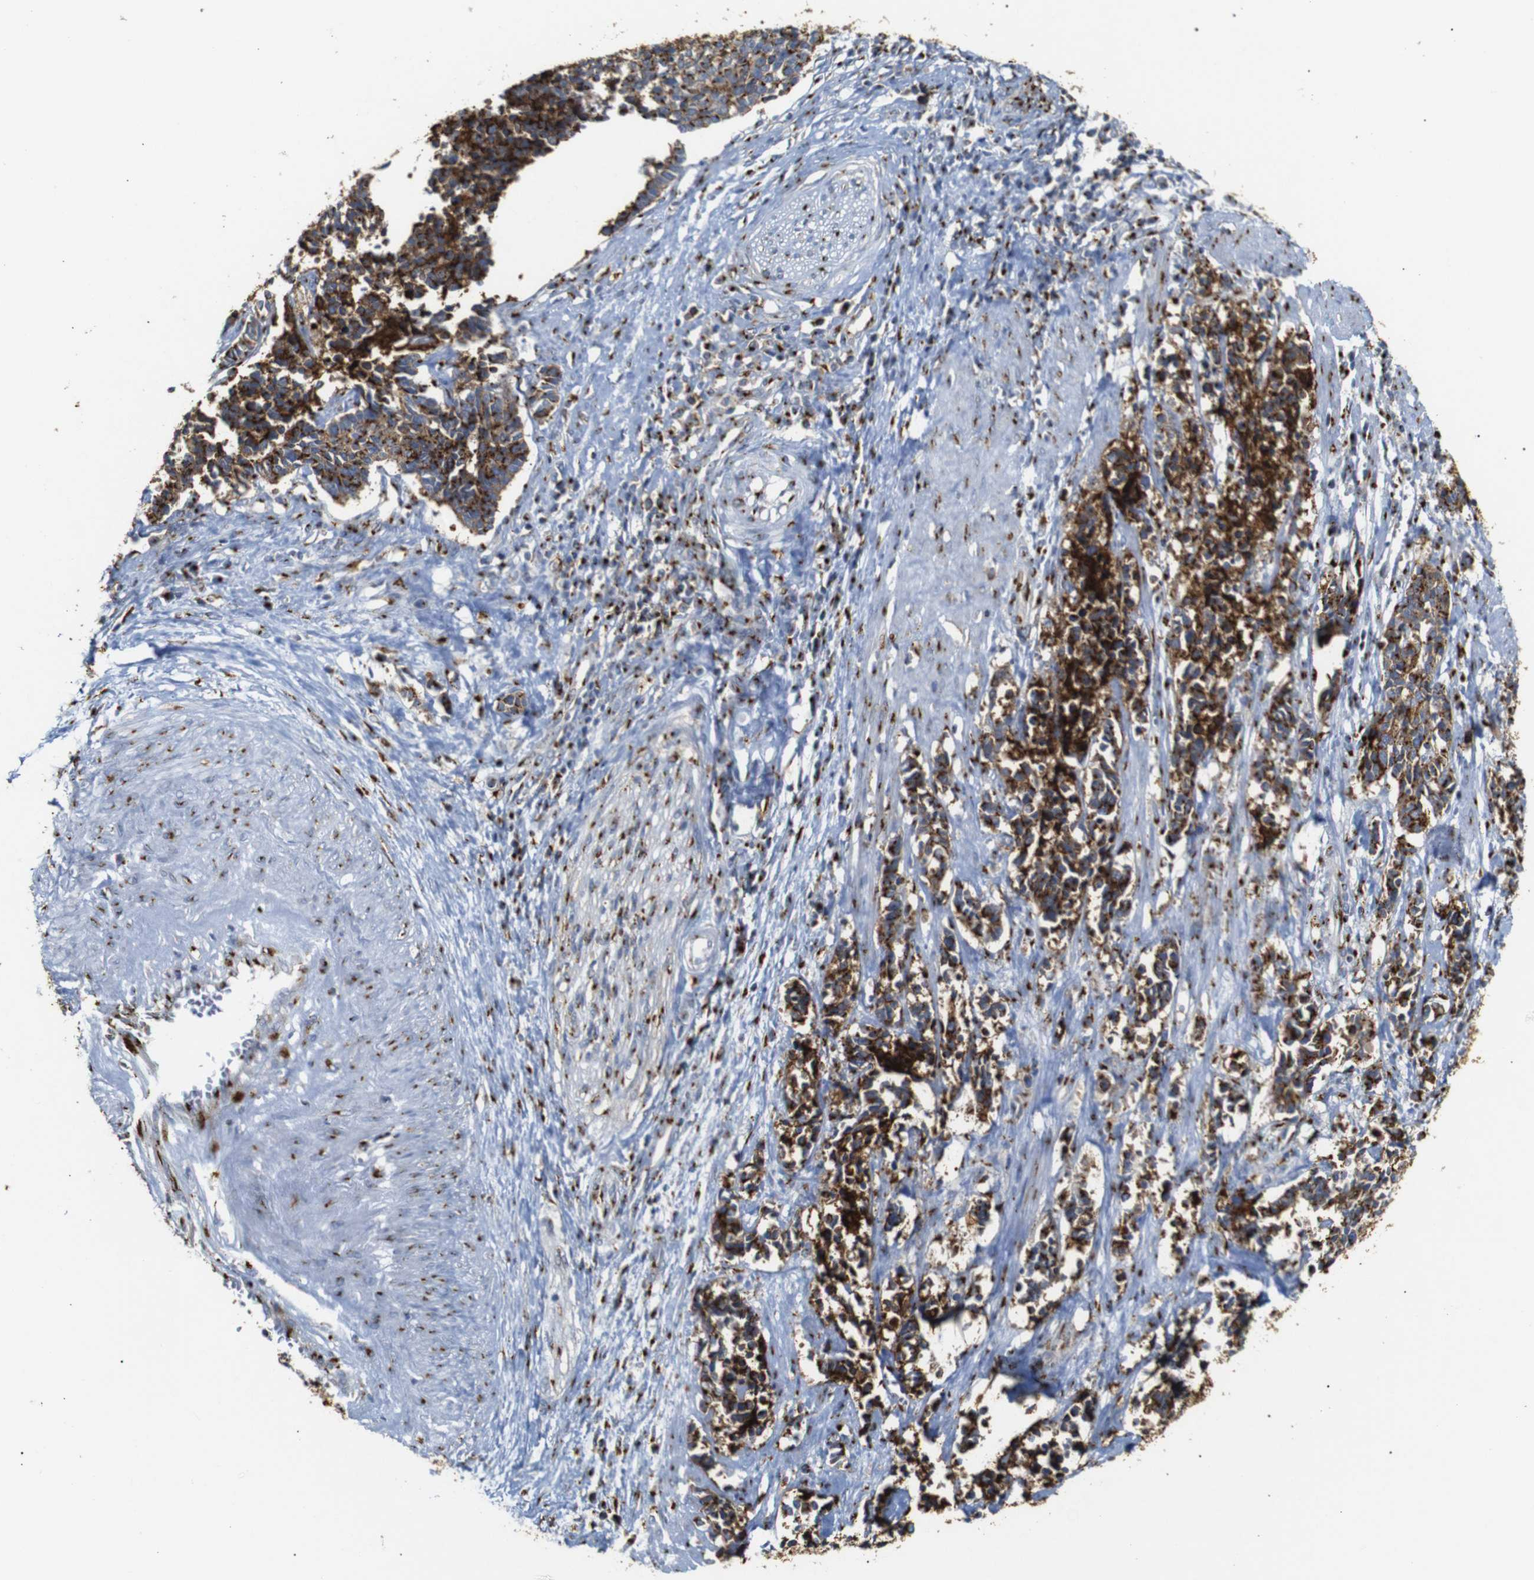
{"staining": {"intensity": "strong", "quantity": ">75%", "location": "cytoplasmic/membranous"}, "tissue": "cervical cancer", "cell_type": "Tumor cells", "image_type": "cancer", "snomed": [{"axis": "morphology", "description": "Squamous cell carcinoma, NOS"}, {"axis": "topography", "description": "Cervix"}], "caption": "Strong cytoplasmic/membranous staining for a protein is seen in approximately >75% of tumor cells of cervical squamous cell carcinoma using immunohistochemistry (IHC).", "gene": "TGOLN2", "patient": {"sex": "female", "age": 35}}